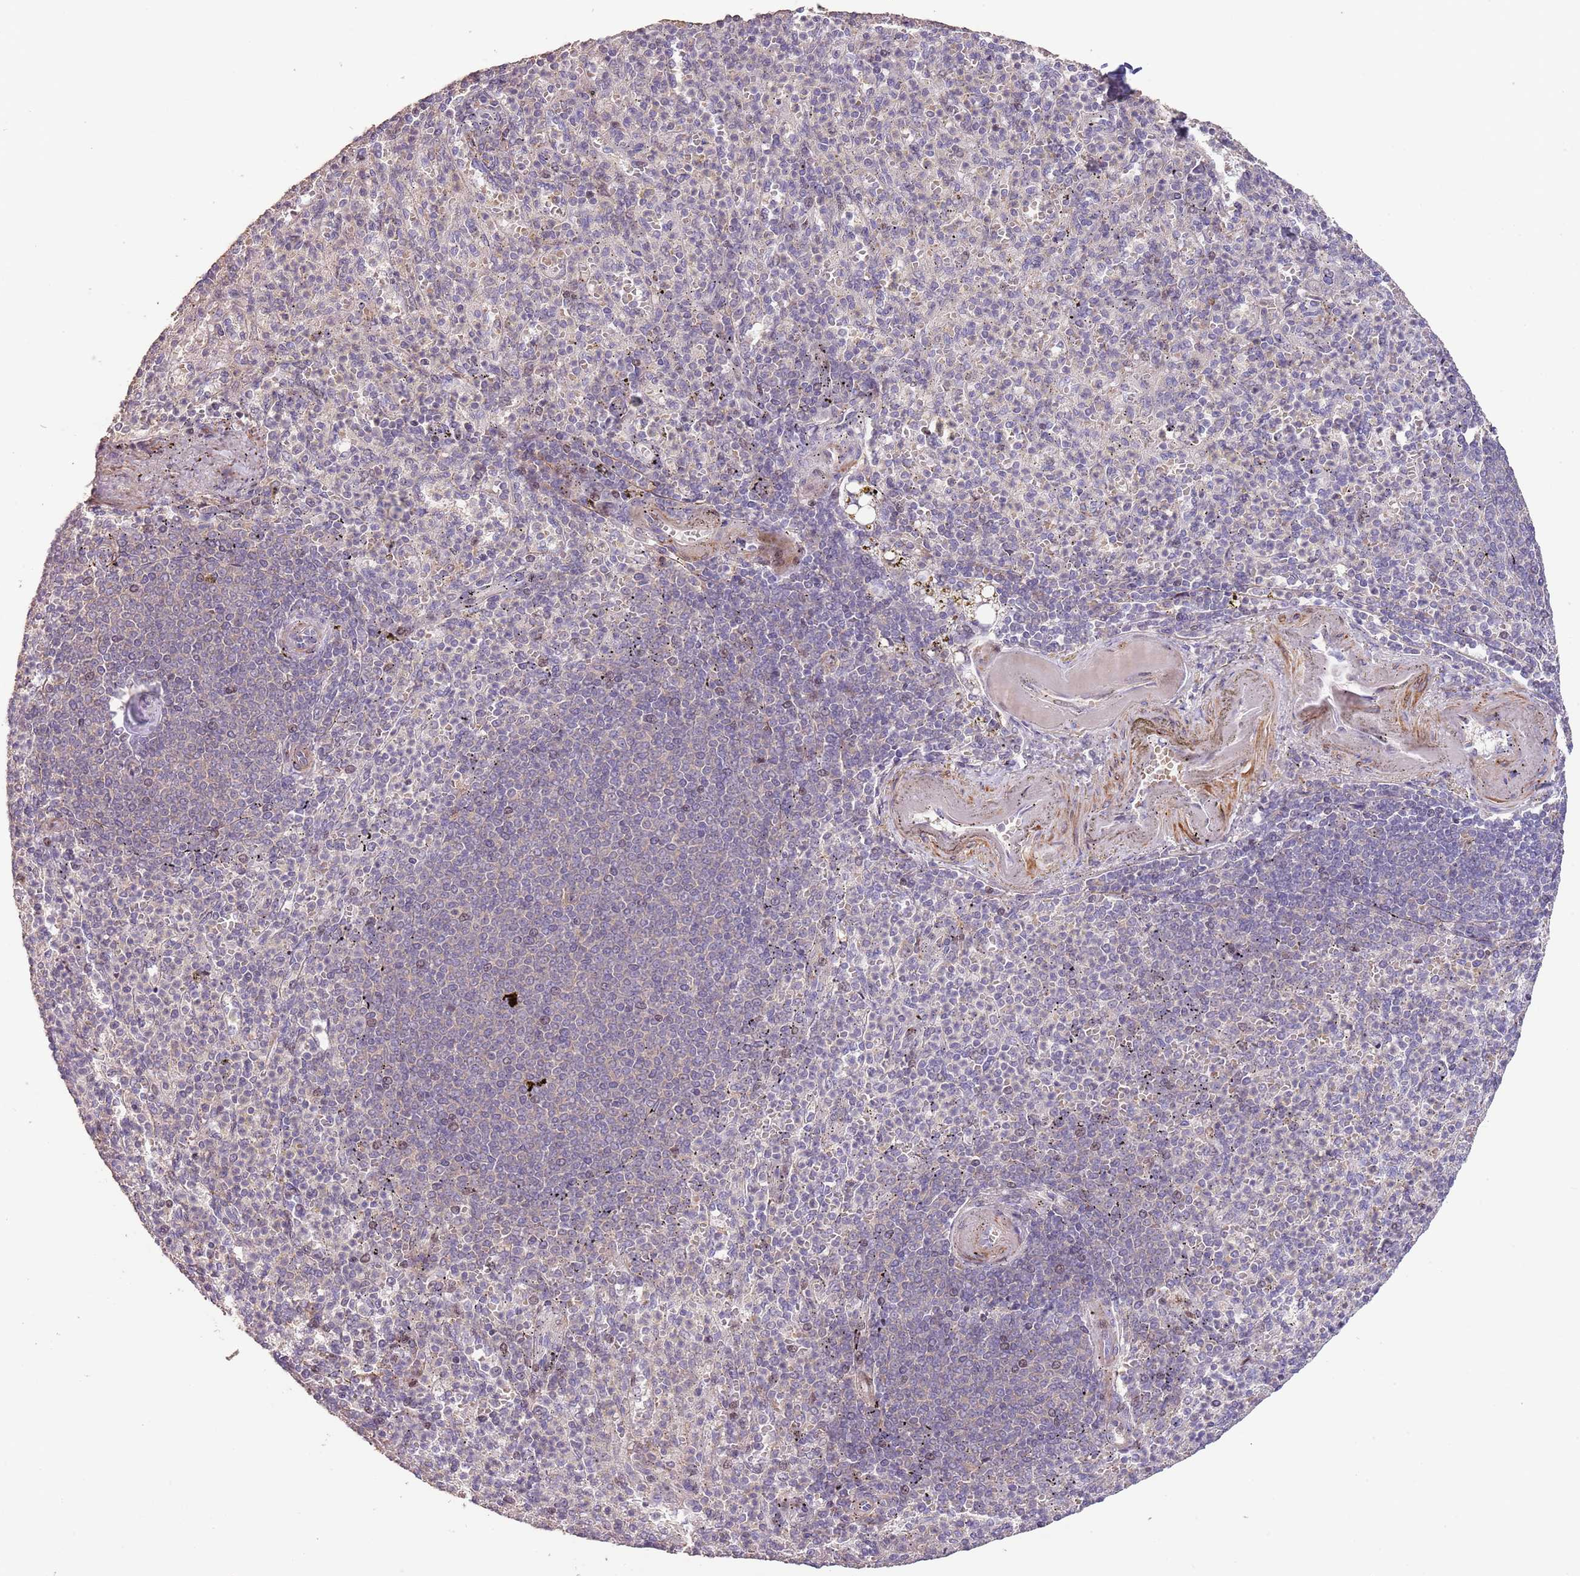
{"staining": {"intensity": "negative", "quantity": "none", "location": "none"}, "tissue": "spleen", "cell_type": "Cells in red pulp", "image_type": "normal", "snomed": [{"axis": "morphology", "description": "Normal tissue, NOS"}, {"axis": "topography", "description": "Spleen"}], "caption": "Immunohistochemistry of benign human spleen exhibits no expression in cells in red pulp.", "gene": "ADTRP", "patient": {"sex": "female", "age": 74}}